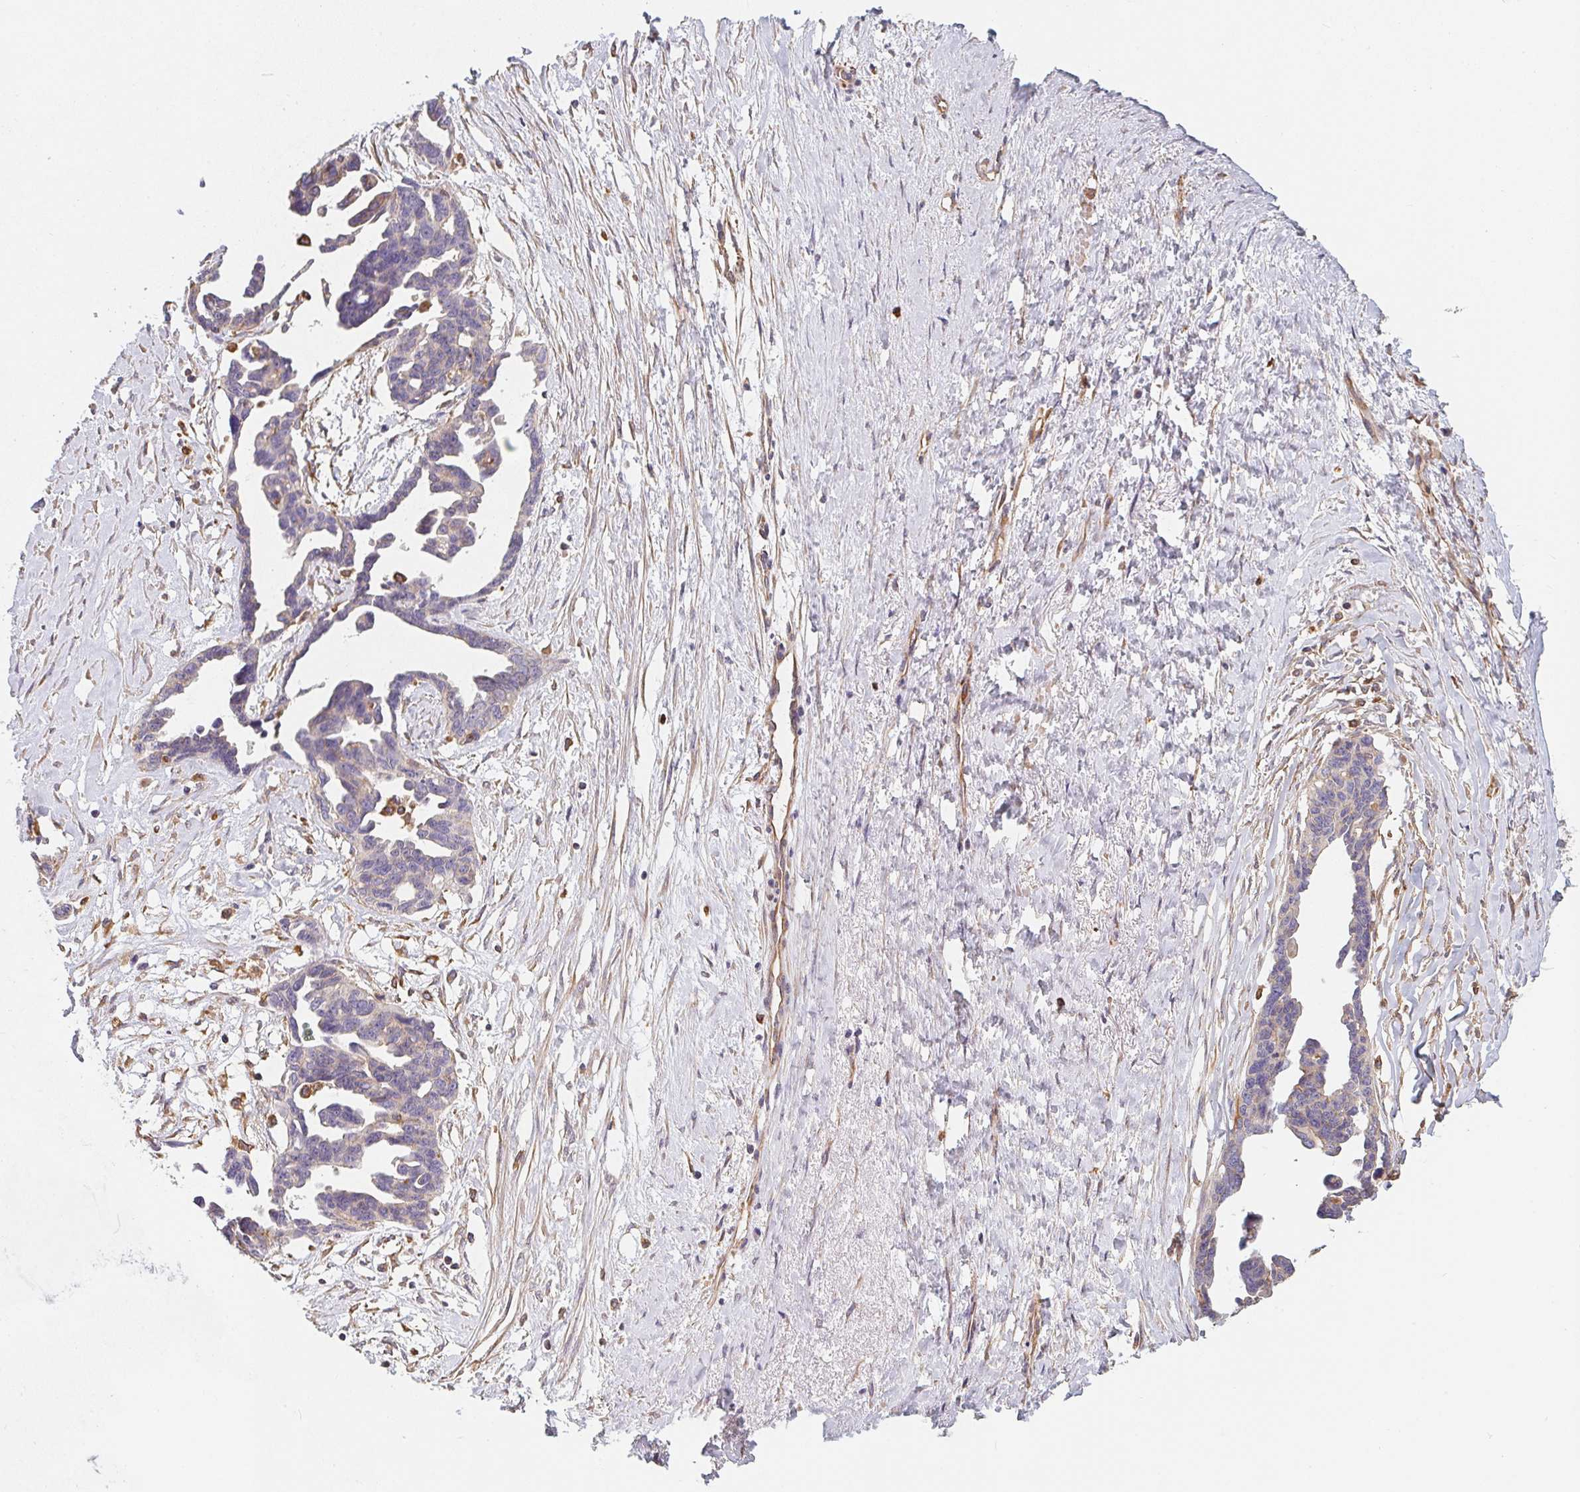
{"staining": {"intensity": "negative", "quantity": "none", "location": "none"}, "tissue": "ovarian cancer", "cell_type": "Tumor cells", "image_type": "cancer", "snomed": [{"axis": "morphology", "description": "Cystadenocarcinoma, serous, NOS"}, {"axis": "topography", "description": "Ovary"}], "caption": "IHC of ovarian serous cystadenocarcinoma exhibits no expression in tumor cells.", "gene": "TBKBP1", "patient": {"sex": "female", "age": 69}}